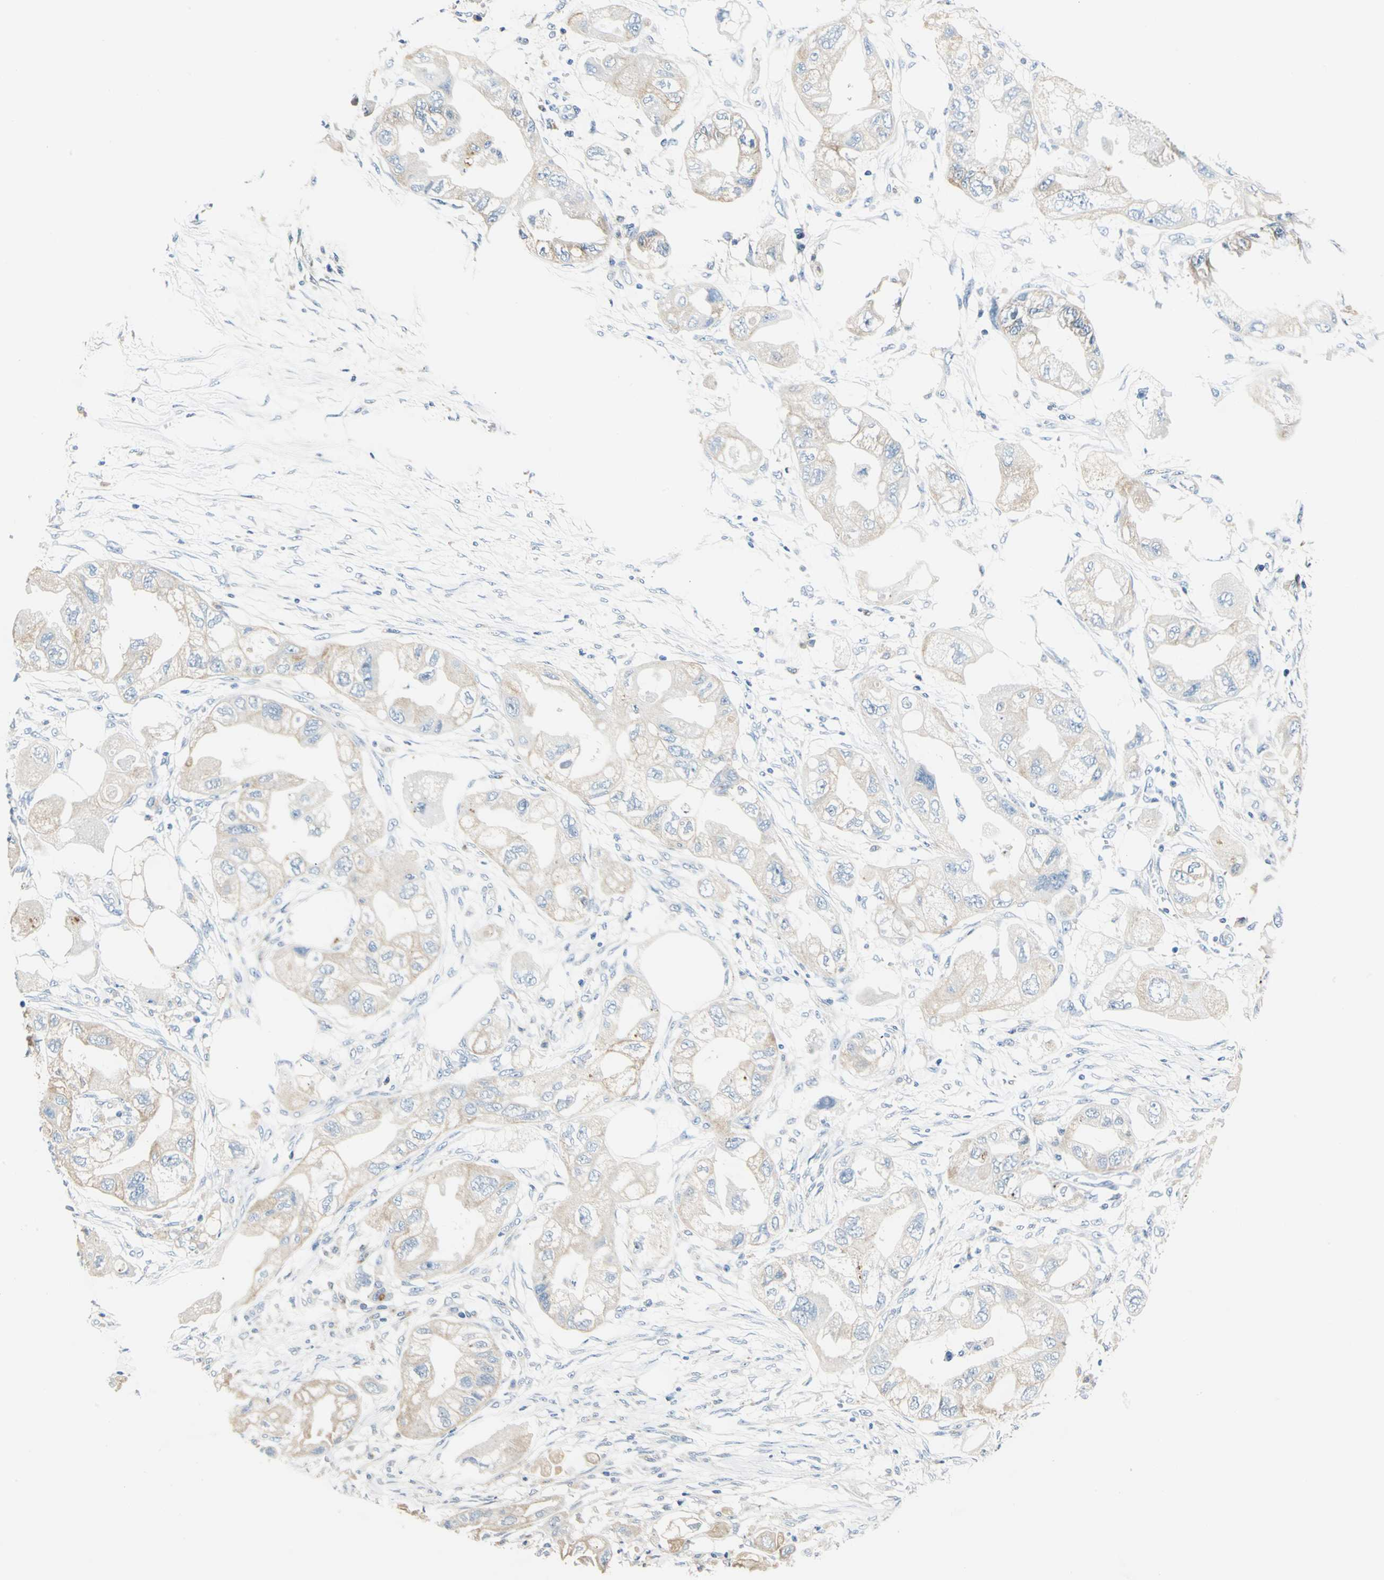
{"staining": {"intensity": "weak", "quantity": "25%-75%", "location": "cytoplasmic/membranous"}, "tissue": "endometrial cancer", "cell_type": "Tumor cells", "image_type": "cancer", "snomed": [{"axis": "morphology", "description": "Adenocarcinoma, NOS"}, {"axis": "topography", "description": "Endometrium"}], "caption": "Weak cytoplasmic/membranous staining is appreciated in approximately 25%-75% of tumor cells in endometrial cancer (adenocarcinoma).", "gene": "RASD2", "patient": {"sex": "female", "age": 67}}